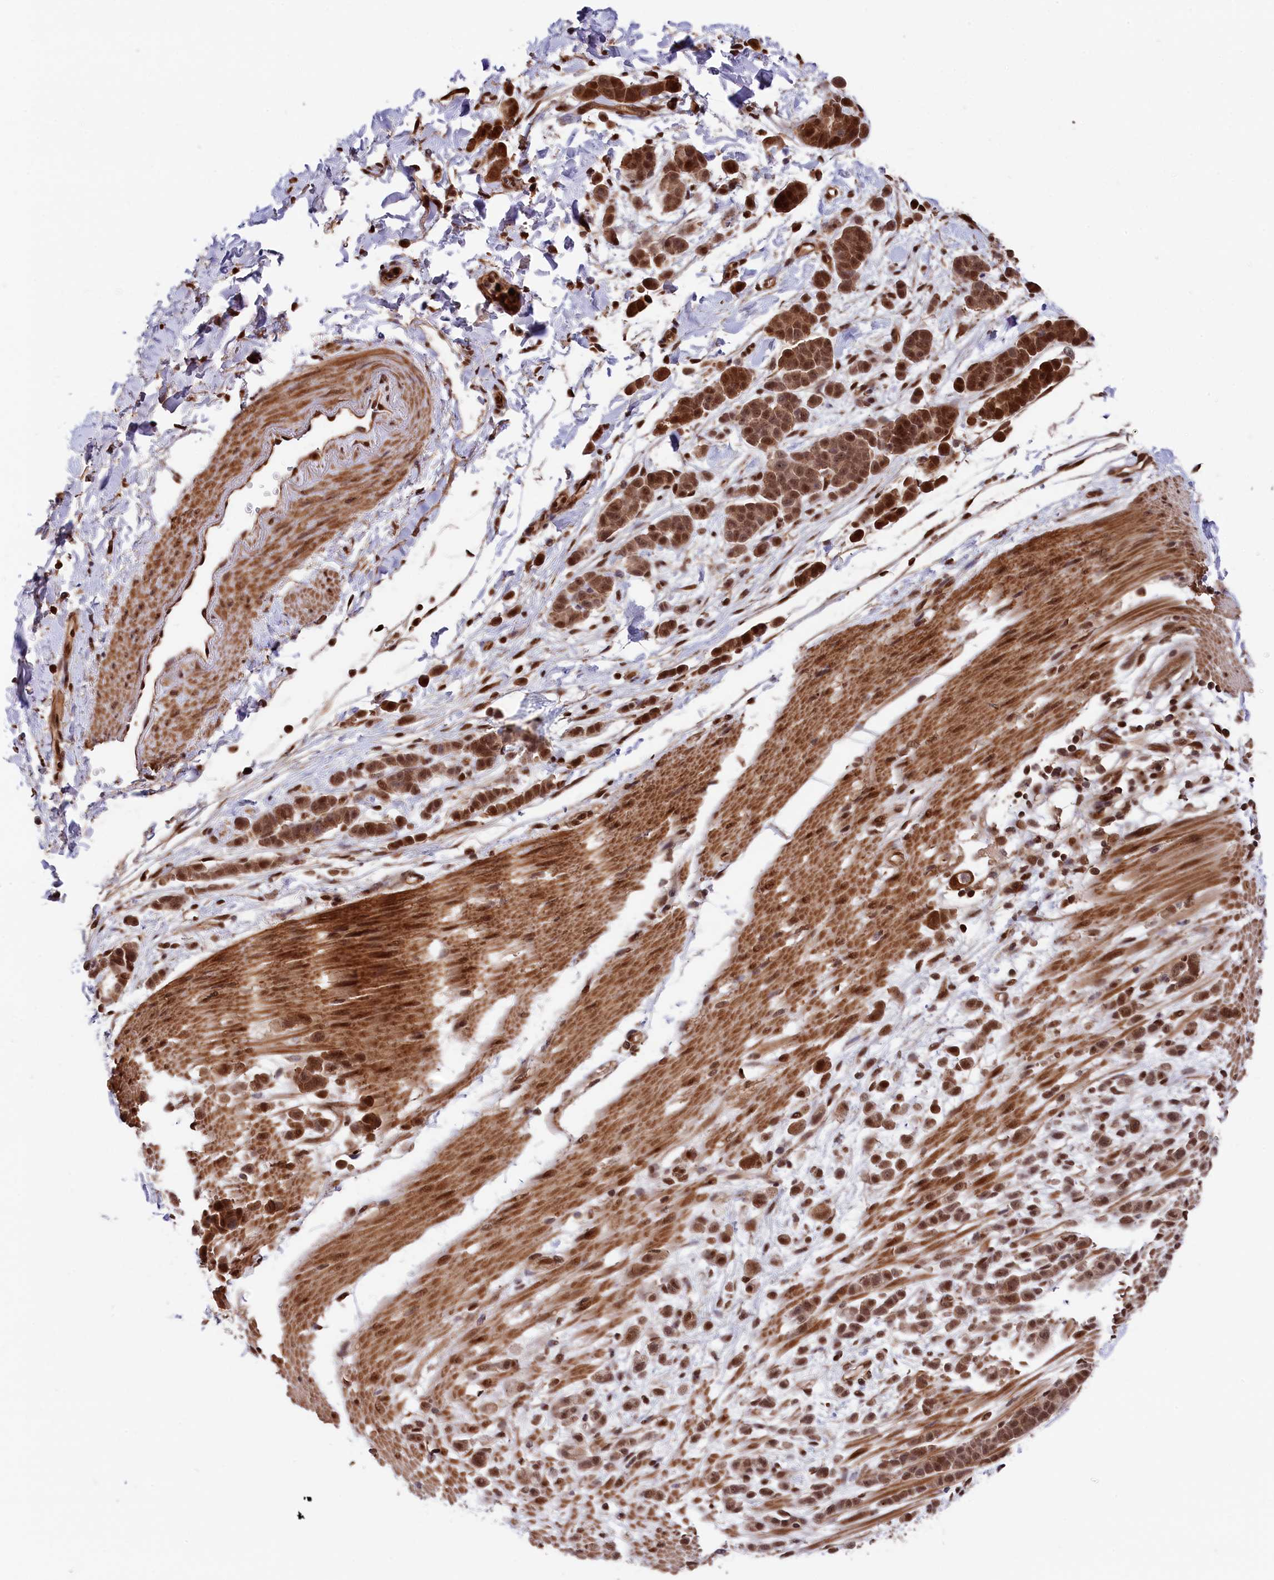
{"staining": {"intensity": "moderate", "quantity": ">75%", "location": "cytoplasmic/membranous,nuclear"}, "tissue": "pancreatic cancer", "cell_type": "Tumor cells", "image_type": "cancer", "snomed": [{"axis": "morphology", "description": "Normal tissue, NOS"}, {"axis": "morphology", "description": "Adenocarcinoma, NOS"}, {"axis": "topography", "description": "Pancreas"}], "caption": "An IHC histopathology image of tumor tissue is shown. Protein staining in brown labels moderate cytoplasmic/membranous and nuclear positivity in adenocarcinoma (pancreatic) within tumor cells.", "gene": "ADRM1", "patient": {"sex": "female", "age": 64}}